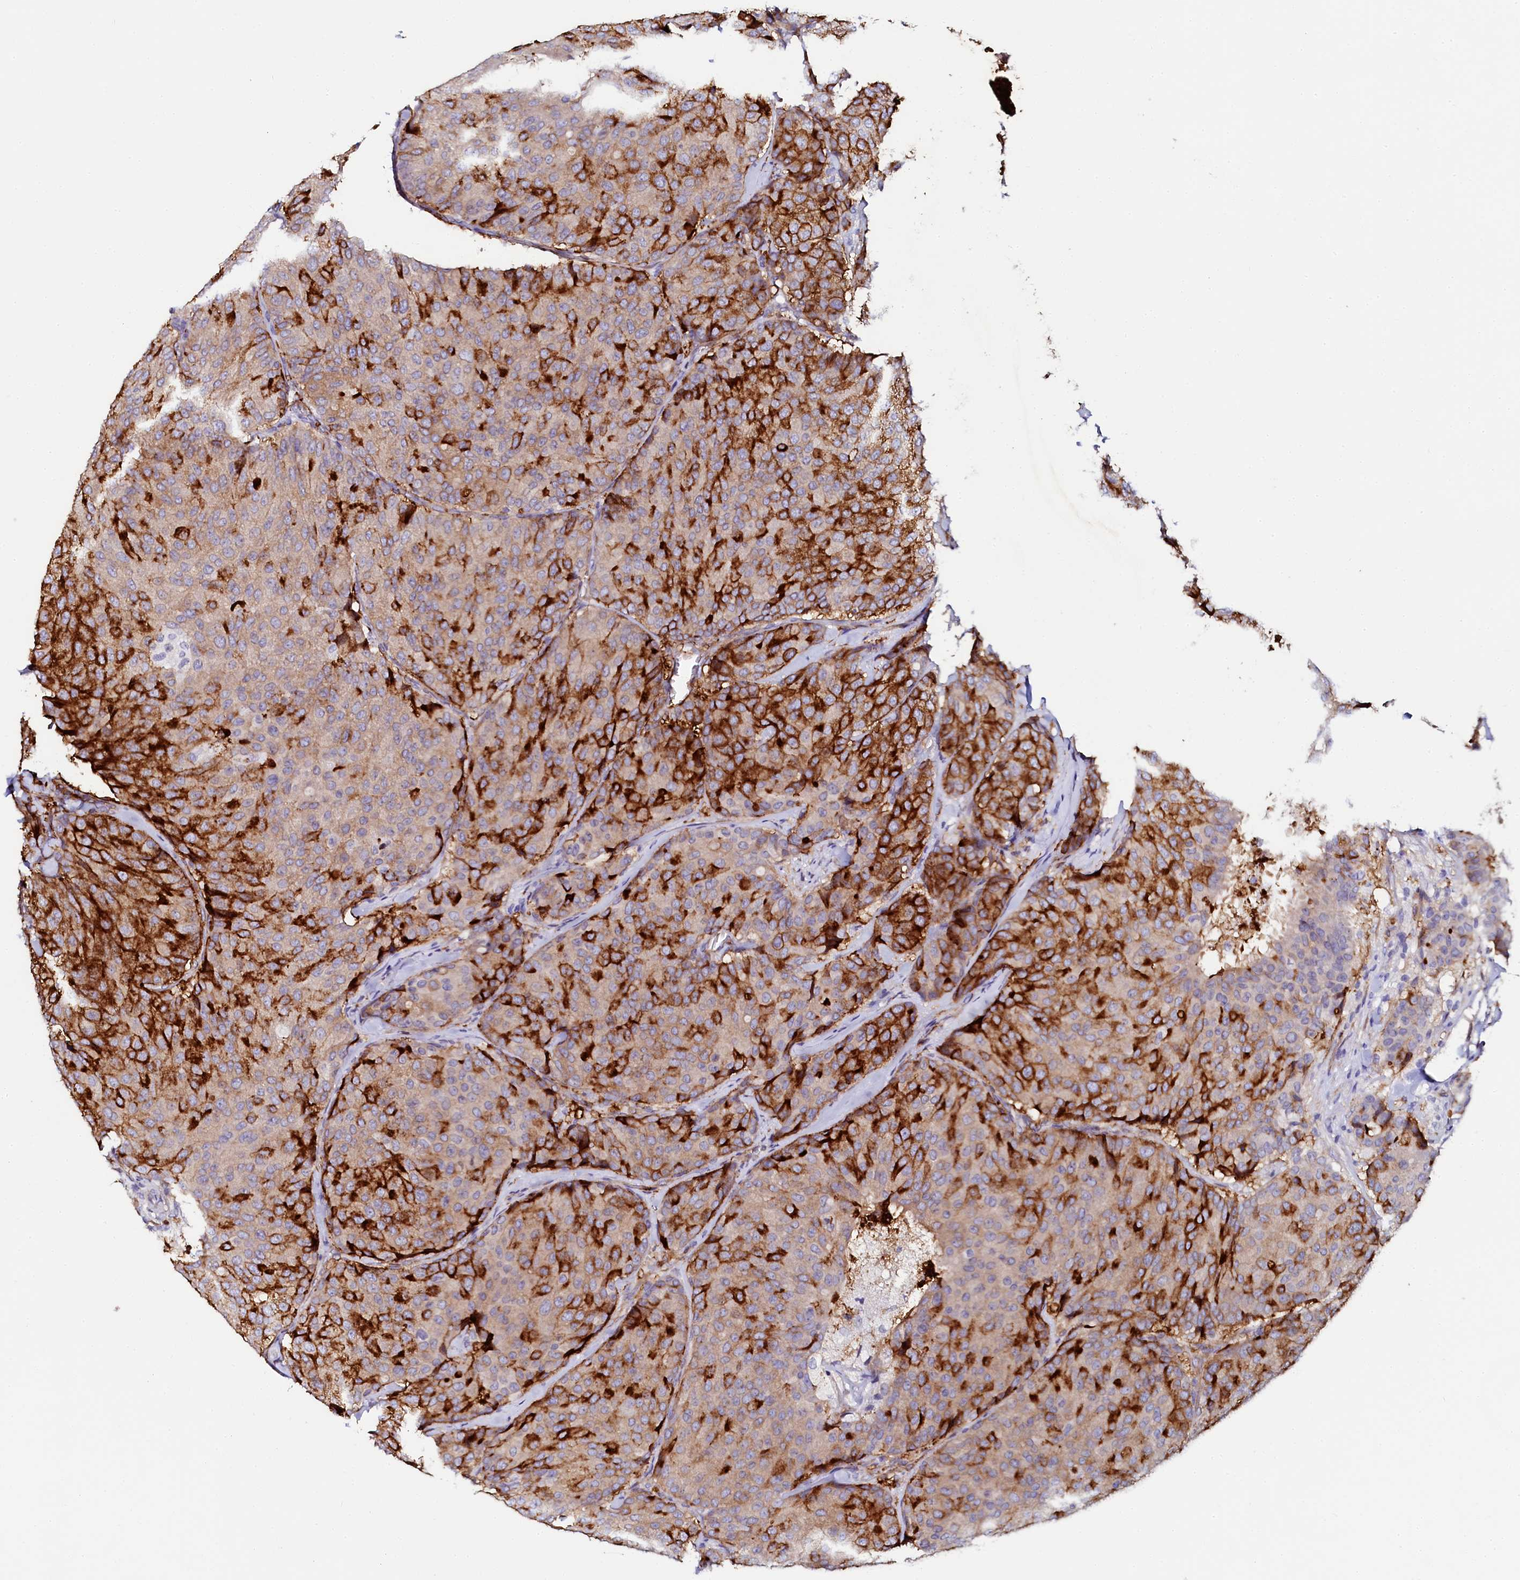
{"staining": {"intensity": "strong", "quantity": "25%-75%", "location": "cytoplasmic/membranous"}, "tissue": "breast cancer", "cell_type": "Tumor cells", "image_type": "cancer", "snomed": [{"axis": "morphology", "description": "Duct carcinoma"}, {"axis": "topography", "description": "Breast"}], "caption": "A brown stain labels strong cytoplasmic/membranous positivity of a protein in breast cancer (infiltrating ductal carcinoma) tumor cells.", "gene": "AAAS", "patient": {"sex": "female", "age": 75}}